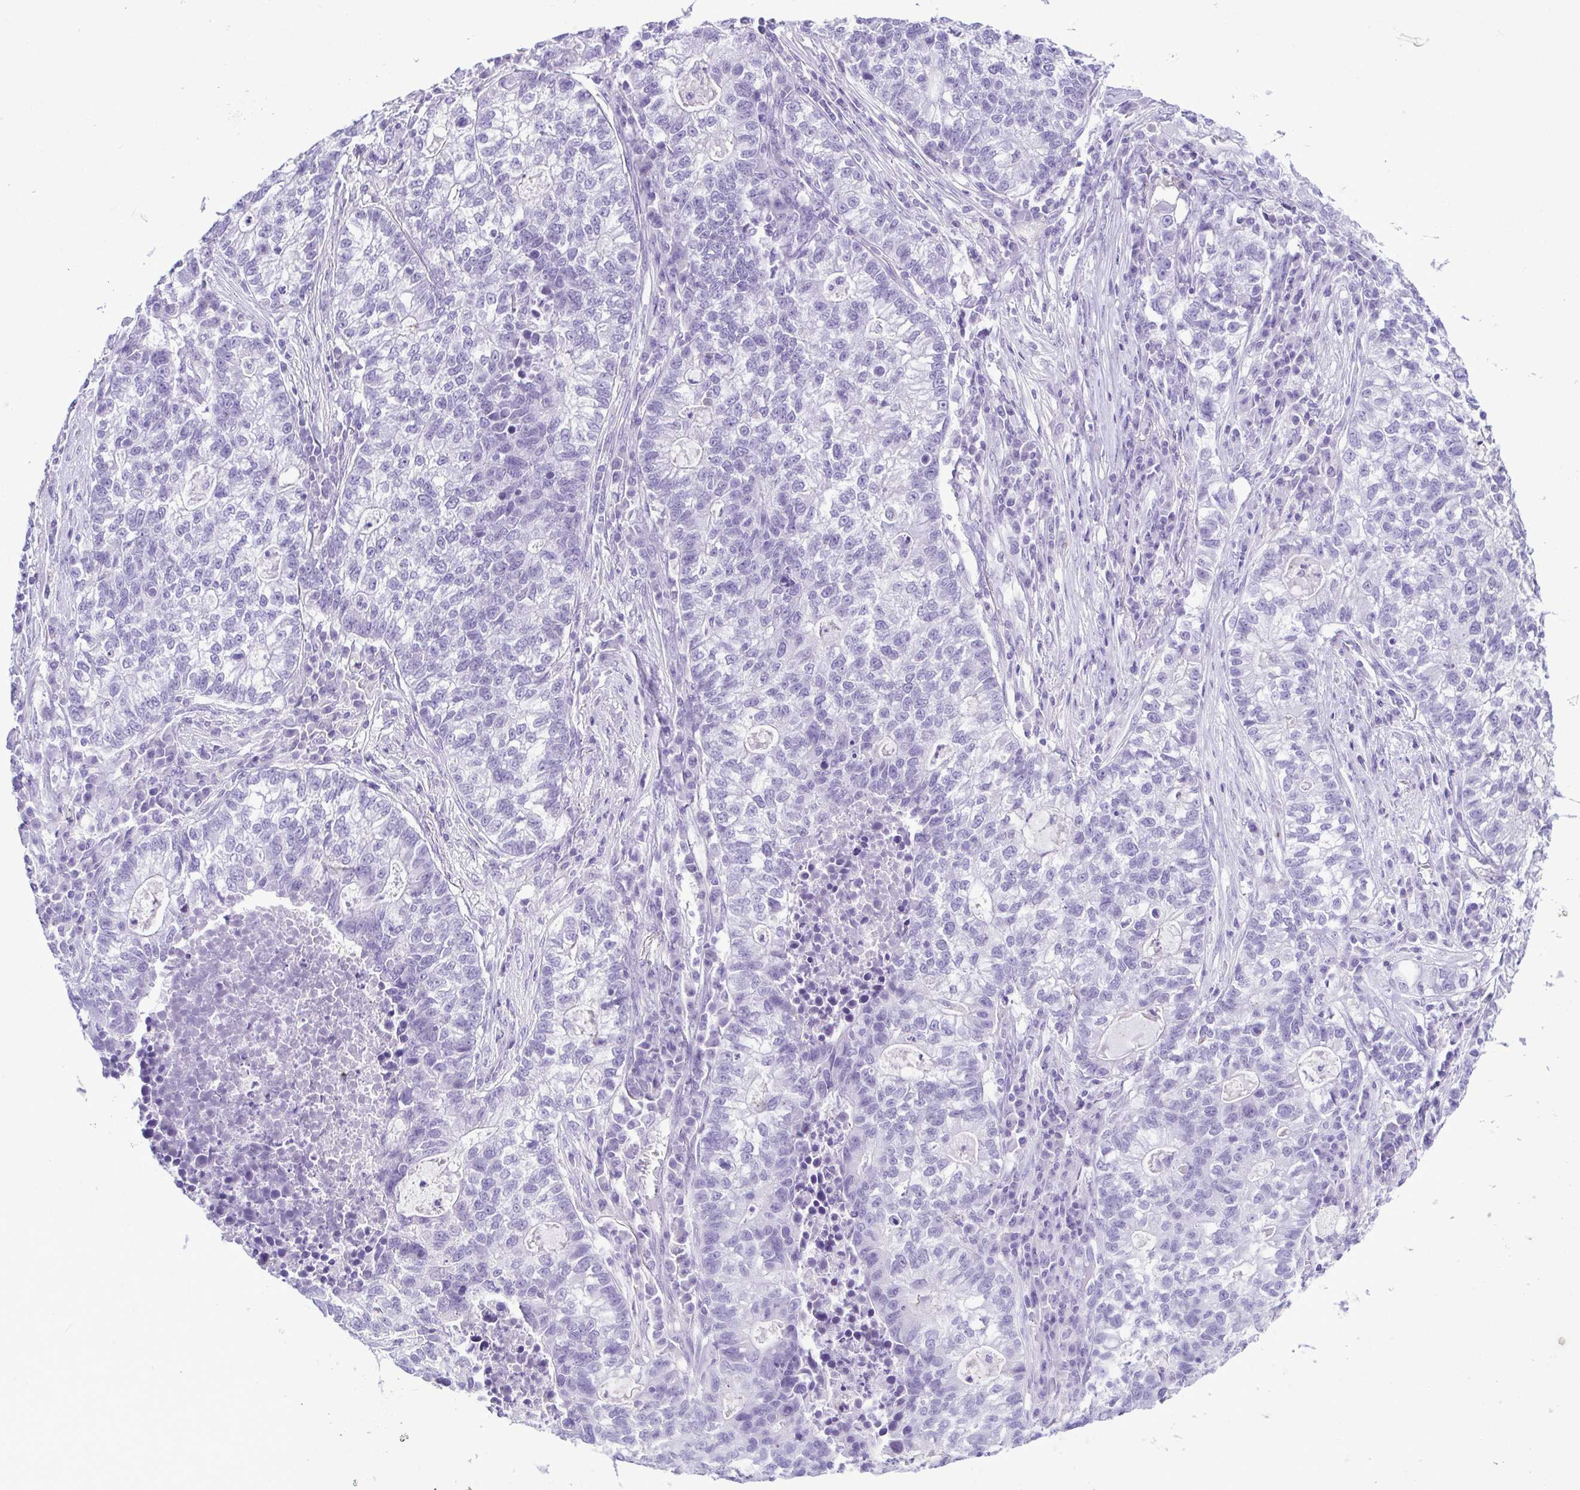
{"staining": {"intensity": "negative", "quantity": "none", "location": "none"}, "tissue": "lung cancer", "cell_type": "Tumor cells", "image_type": "cancer", "snomed": [{"axis": "morphology", "description": "Adenocarcinoma, NOS"}, {"axis": "topography", "description": "Lung"}], "caption": "Immunohistochemistry of lung adenocarcinoma shows no expression in tumor cells.", "gene": "SPATA16", "patient": {"sex": "male", "age": 57}}